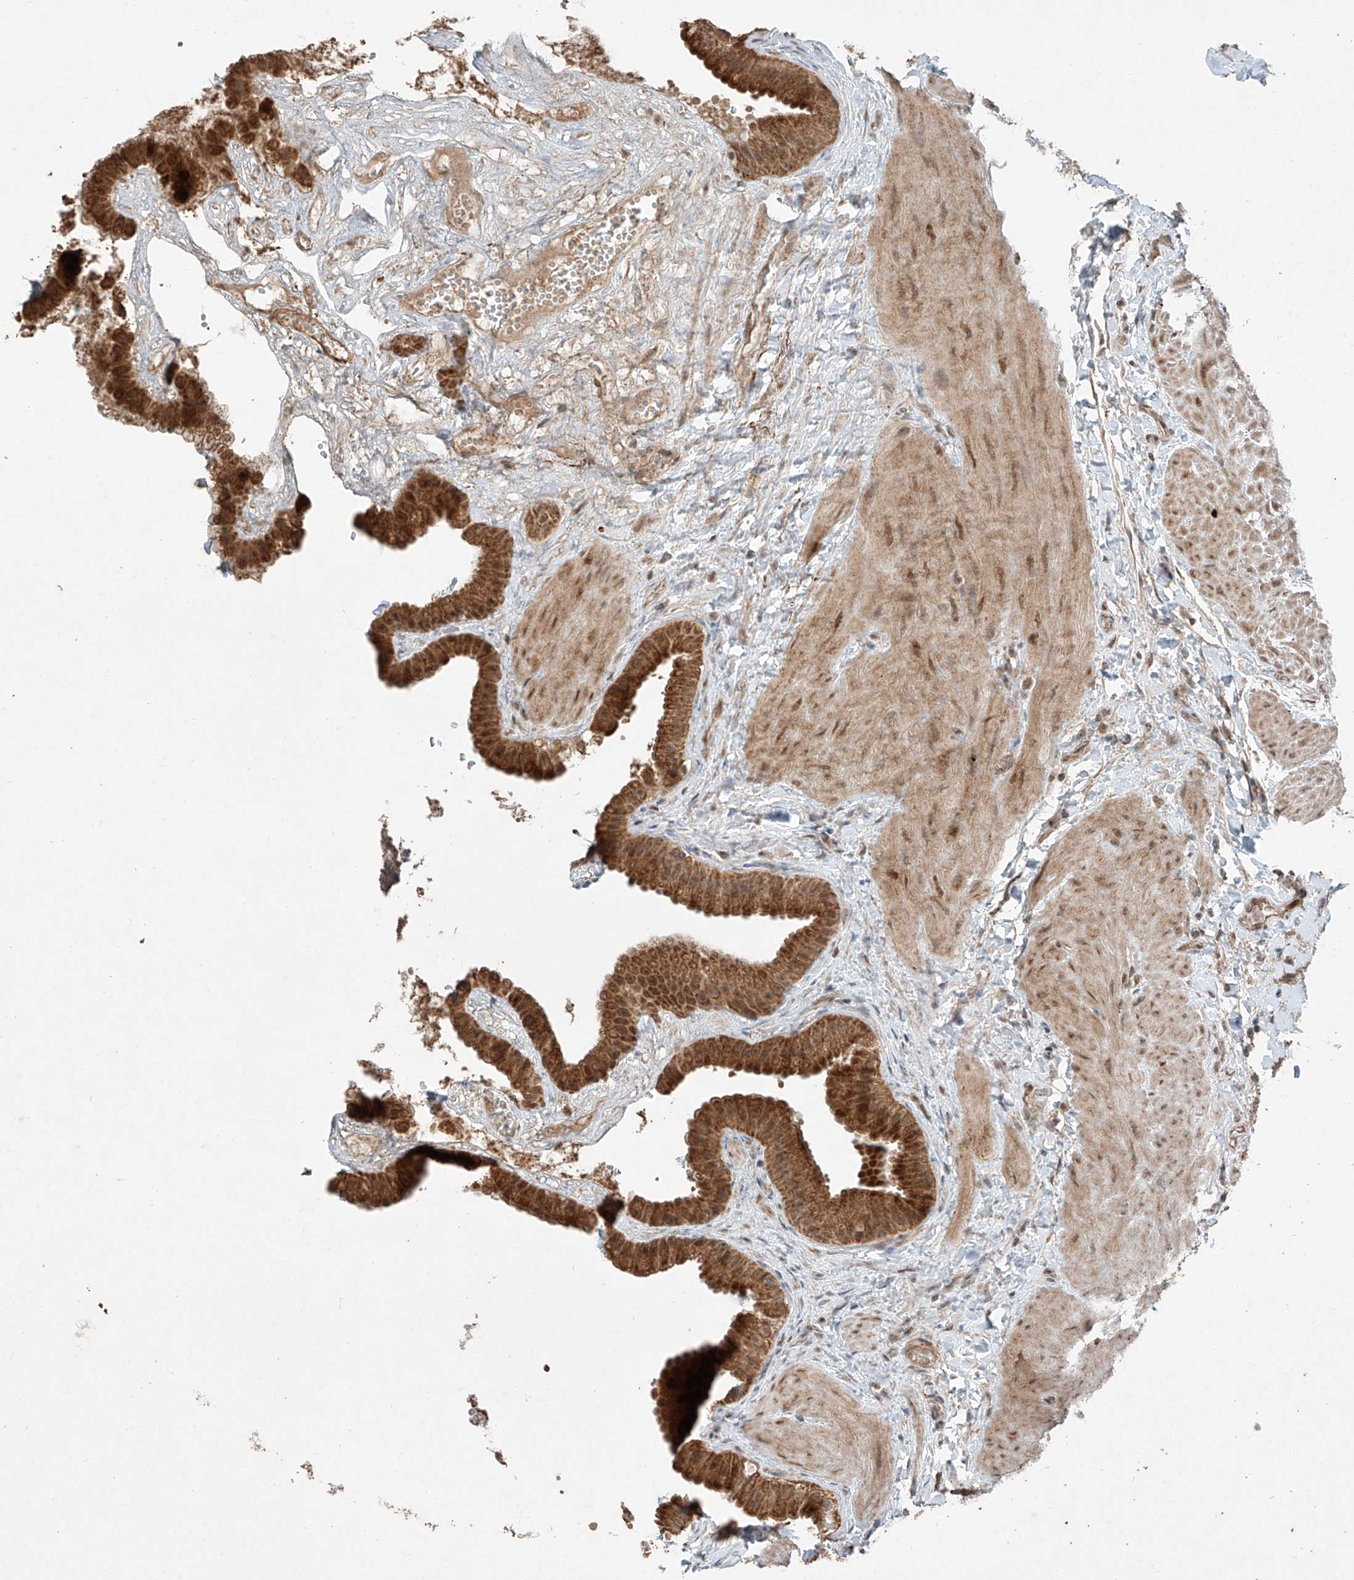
{"staining": {"intensity": "strong", "quantity": ">75%", "location": "cytoplasmic/membranous"}, "tissue": "gallbladder", "cell_type": "Glandular cells", "image_type": "normal", "snomed": [{"axis": "morphology", "description": "Normal tissue, NOS"}, {"axis": "topography", "description": "Gallbladder"}], "caption": "Gallbladder stained for a protein (brown) displays strong cytoplasmic/membranous positive positivity in about >75% of glandular cells.", "gene": "ZNF620", "patient": {"sex": "male", "age": 55}}